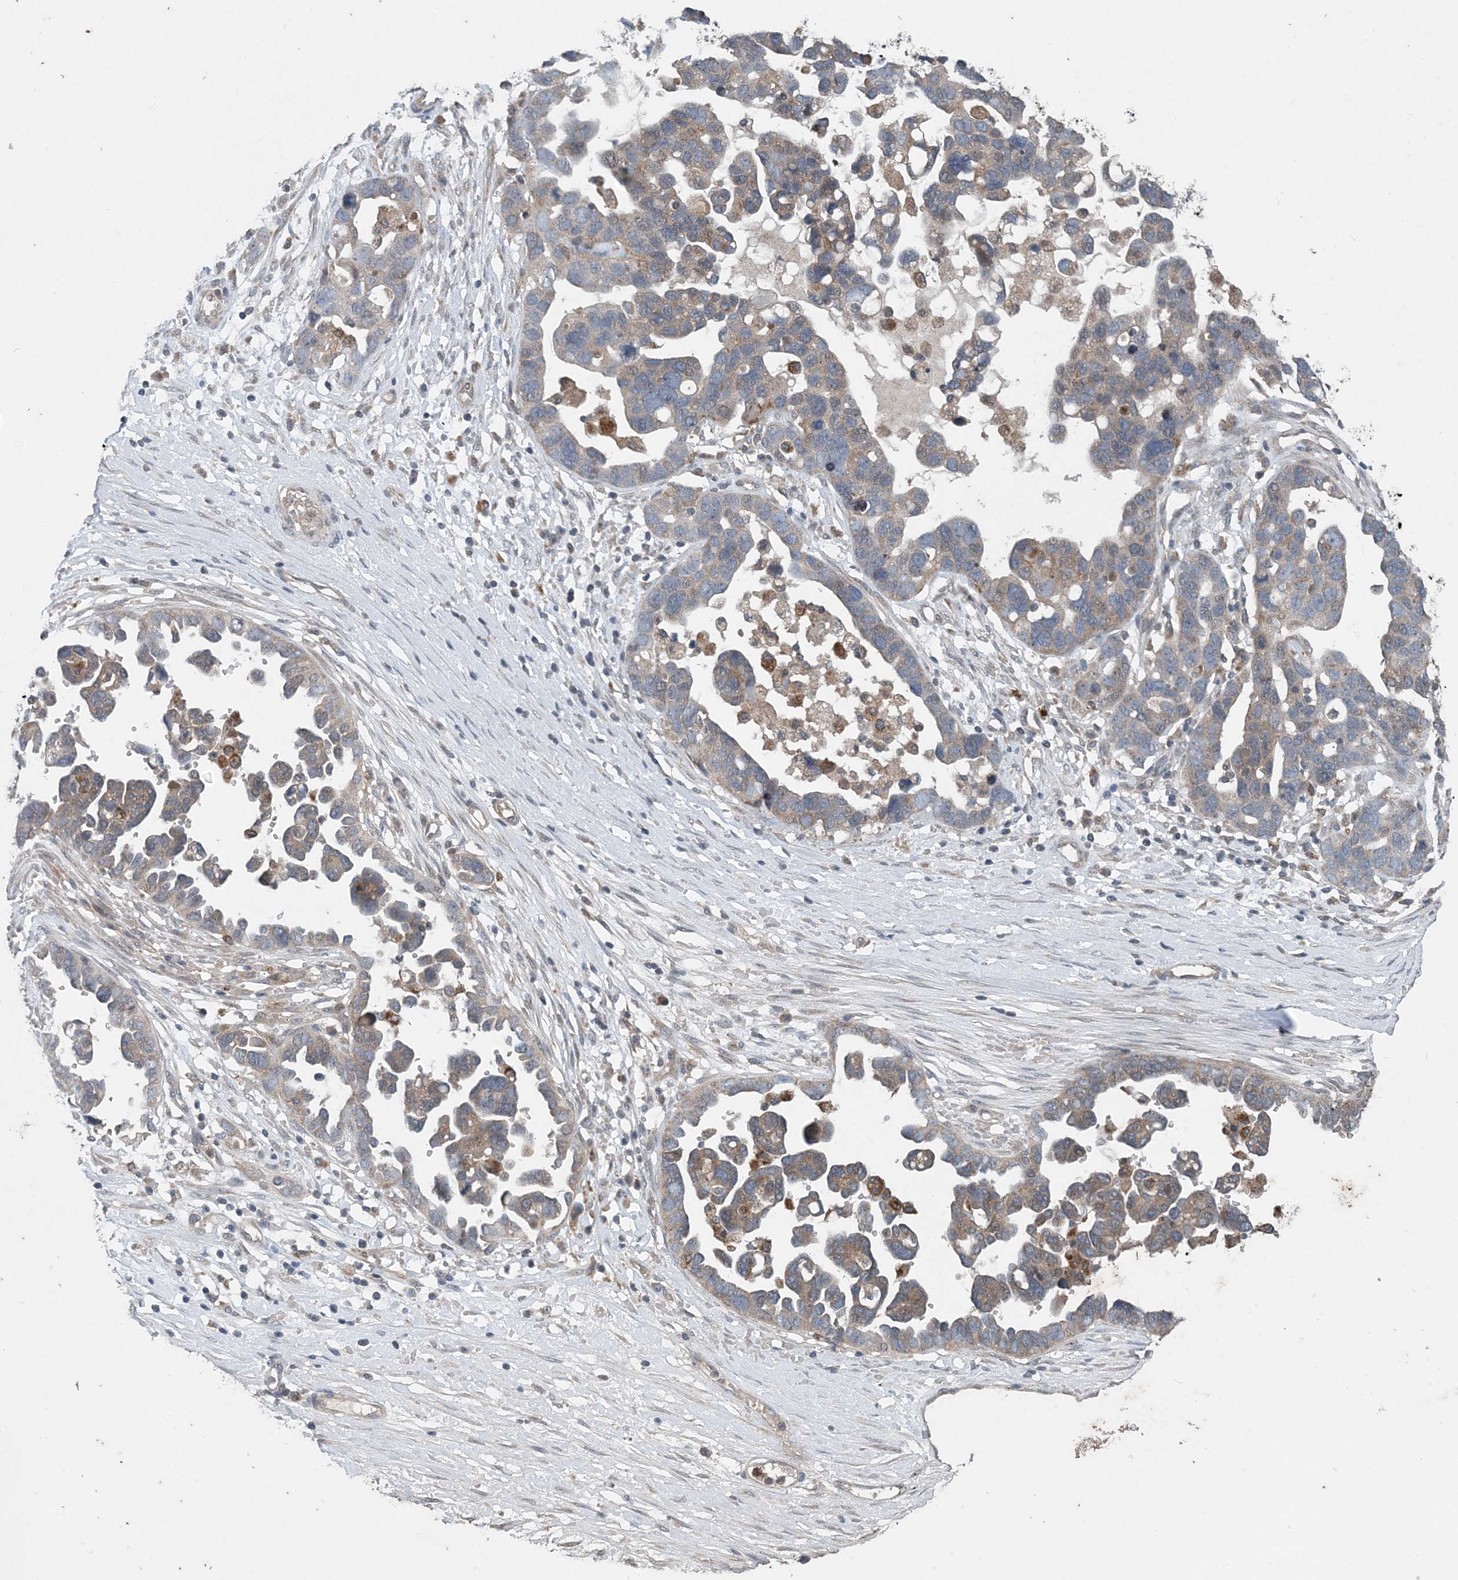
{"staining": {"intensity": "weak", "quantity": "<25%", "location": "cytoplasmic/membranous"}, "tissue": "ovarian cancer", "cell_type": "Tumor cells", "image_type": "cancer", "snomed": [{"axis": "morphology", "description": "Cystadenocarcinoma, serous, NOS"}, {"axis": "topography", "description": "Ovary"}], "caption": "This is a image of IHC staining of ovarian cancer, which shows no expression in tumor cells. The staining is performed using DAB brown chromogen with nuclei counter-stained in using hematoxylin.", "gene": "MYO9B", "patient": {"sex": "female", "age": 54}}